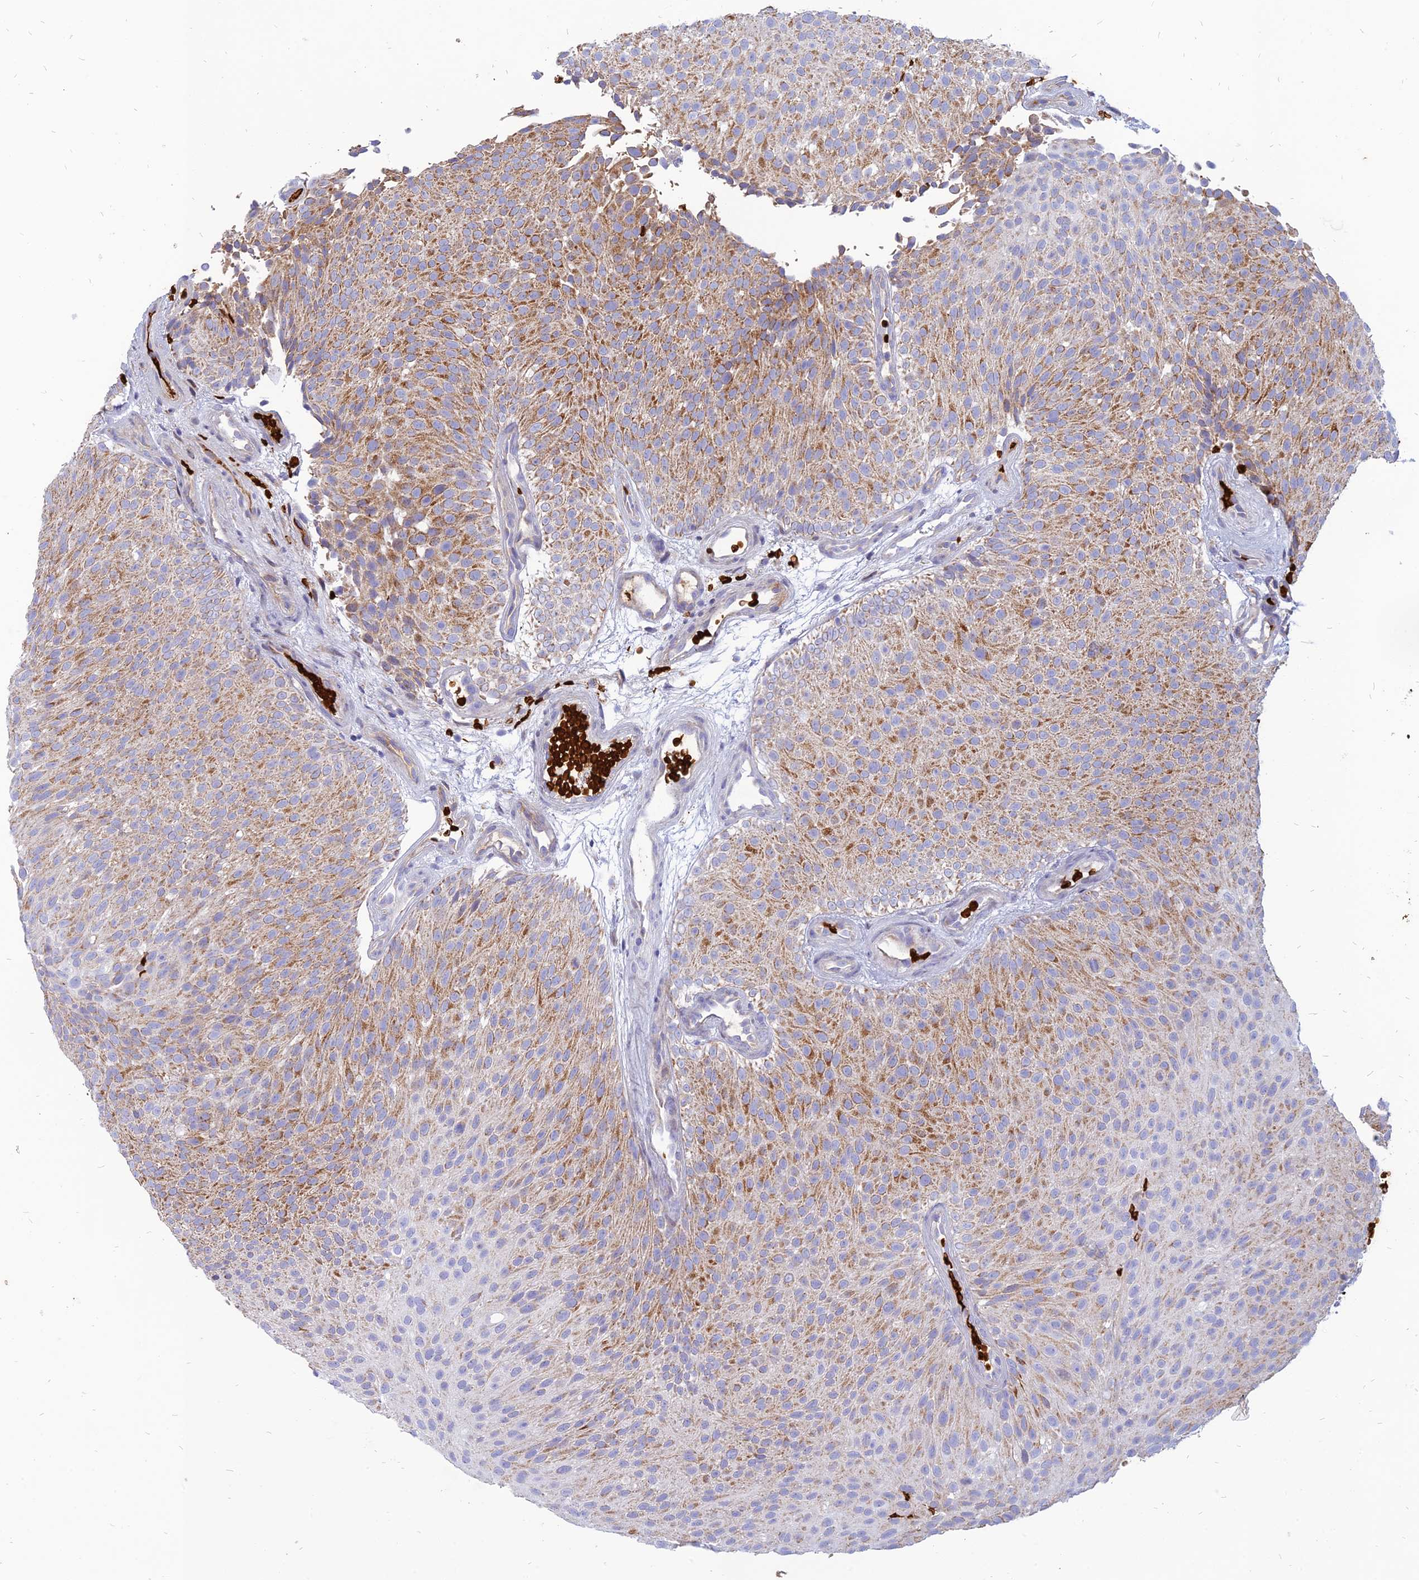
{"staining": {"intensity": "moderate", "quantity": "25%-75%", "location": "cytoplasmic/membranous"}, "tissue": "urothelial cancer", "cell_type": "Tumor cells", "image_type": "cancer", "snomed": [{"axis": "morphology", "description": "Urothelial carcinoma, Low grade"}, {"axis": "topography", "description": "Urinary bladder"}], "caption": "Urothelial cancer tissue exhibits moderate cytoplasmic/membranous expression in about 25%-75% of tumor cells, visualized by immunohistochemistry. The staining is performed using DAB (3,3'-diaminobenzidine) brown chromogen to label protein expression. The nuclei are counter-stained blue using hematoxylin.", "gene": "HHAT", "patient": {"sex": "male", "age": 78}}